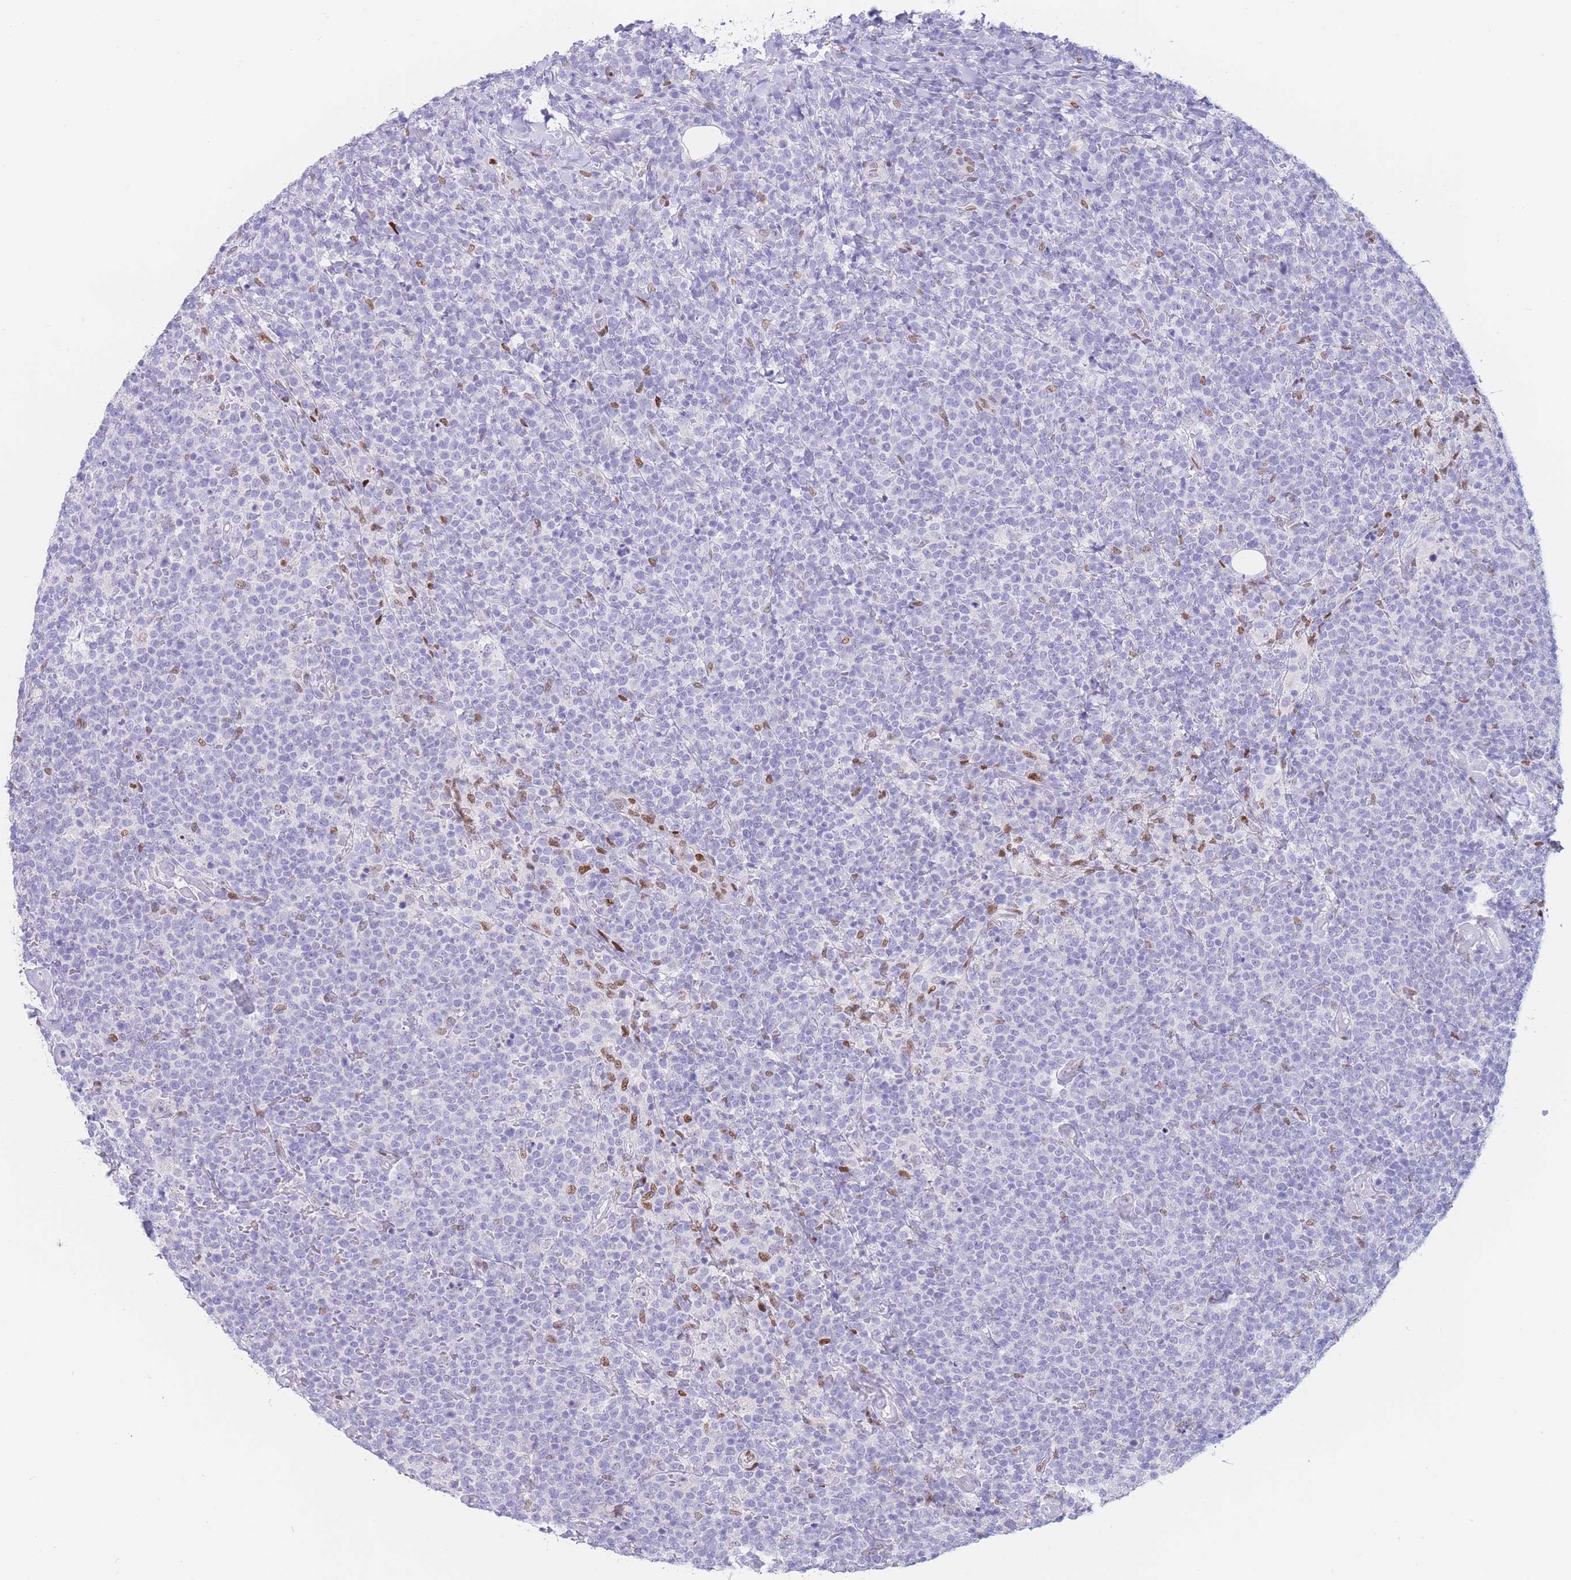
{"staining": {"intensity": "negative", "quantity": "none", "location": "none"}, "tissue": "lymphoma", "cell_type": "Tumor cells", "image_type": "cancer", "snomed": [{"axis": "morphology", "description": "Malignant lymphoma, non-Hodgkin's type, High grade"}, {"axis": "topography", "description": "Lymph node"}], "caption": "The immunohistochemistry (IHC) photomicrograph has no significant positivity in tumor cells of lymphoma tissue.", "gene": "PSMB5", "patient": {"sex": "male", "age": 61}}